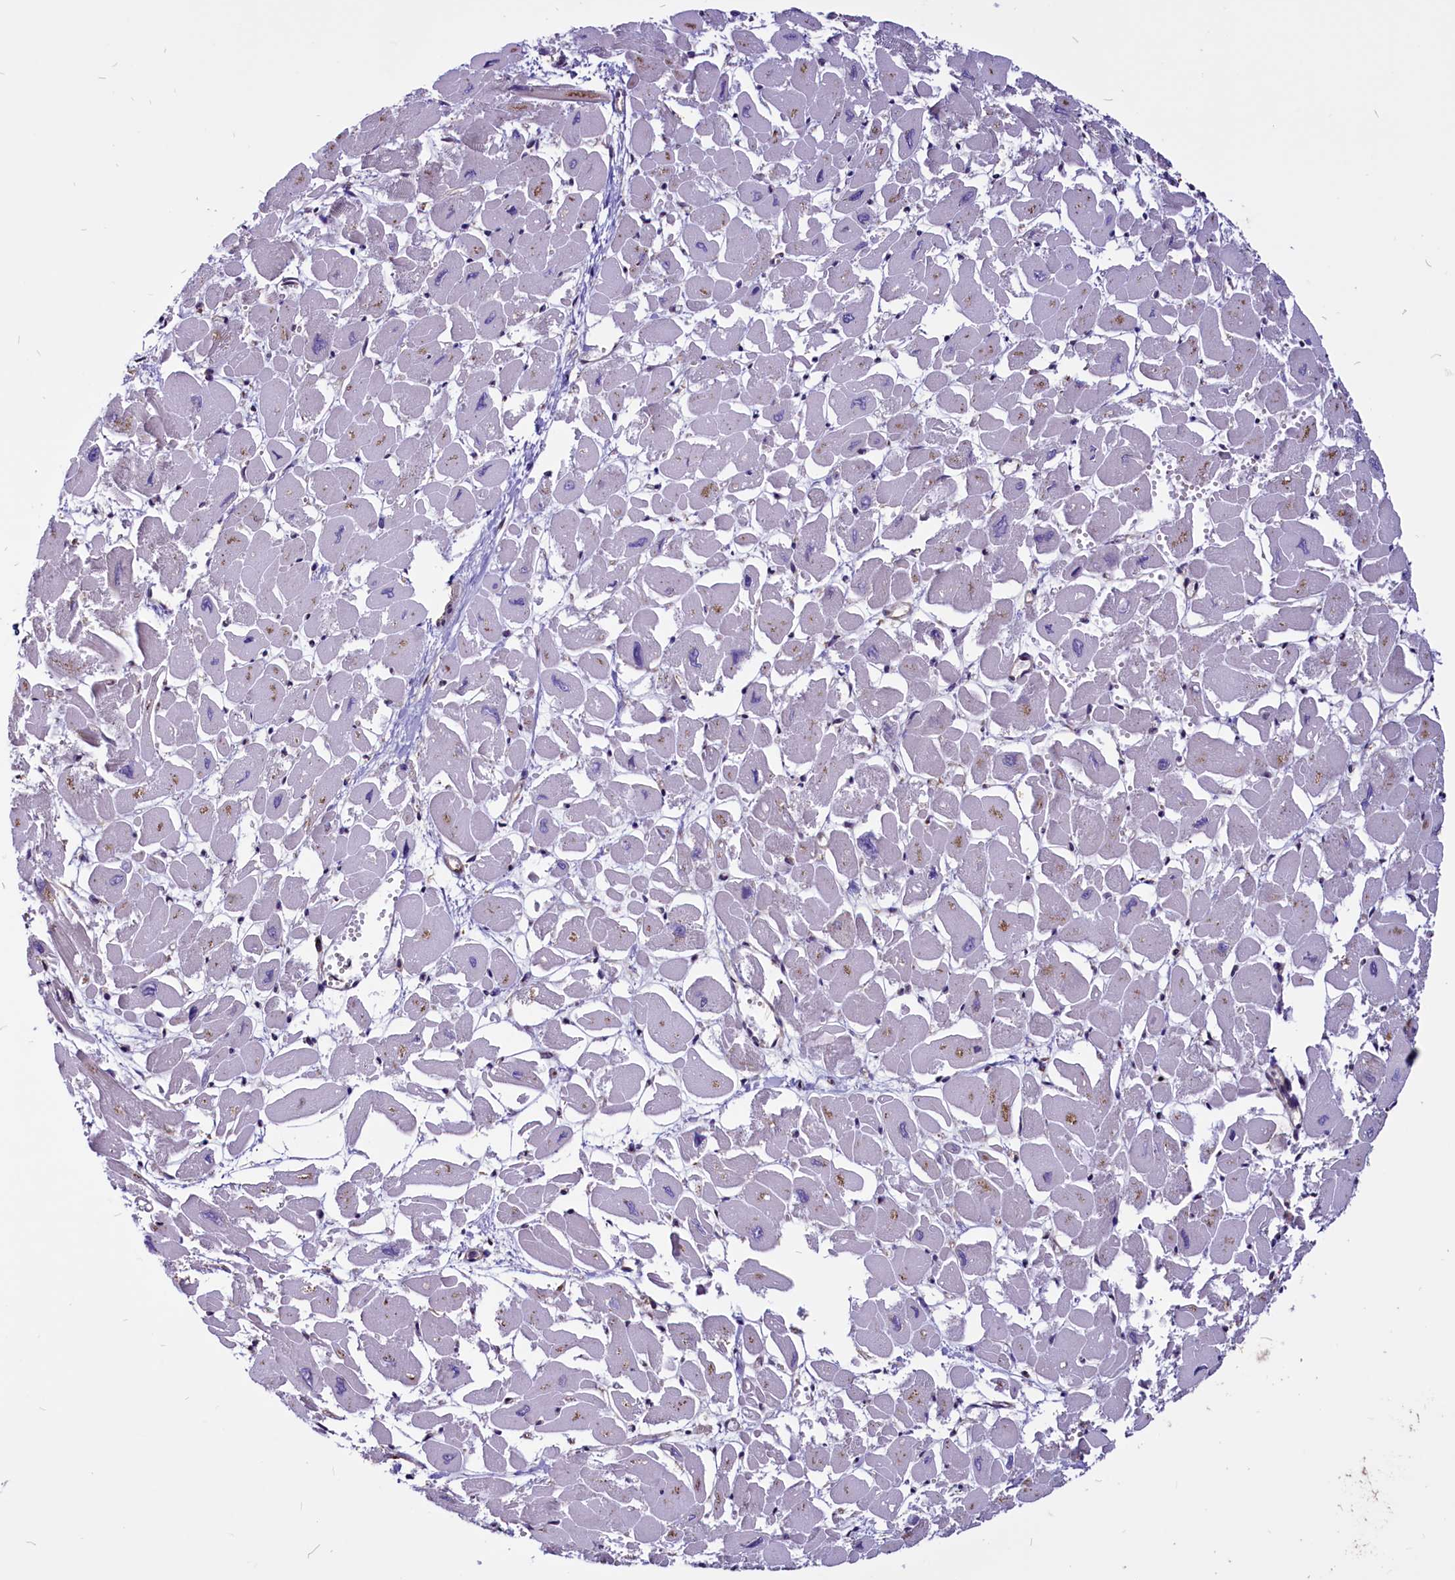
{"staining": {"intensity": "weak", "quantity": "<25%", "location": "cytoplasmic/membranous"}, "tissue": "heart muscle", "cell_type": "Cardiomyocytes", "image_type": "normal", "snomed": [{"axis": "morphology", "description": "Normal tissue, NOS"}, {"axis": "topography", "description": "Heart"}], "caption": "Cardiomyocytes are negative for brown protein staining in benign heart muscle. (Stains: DAB (3,3'-diaminobenzidine) immunohistochemistry (IHC) with hematoxylin counter stain, Microscopy: brightfield microscopy at high magnification).", "gene": "EIF3G", "patient": {"sex": "male", "age": 54}}